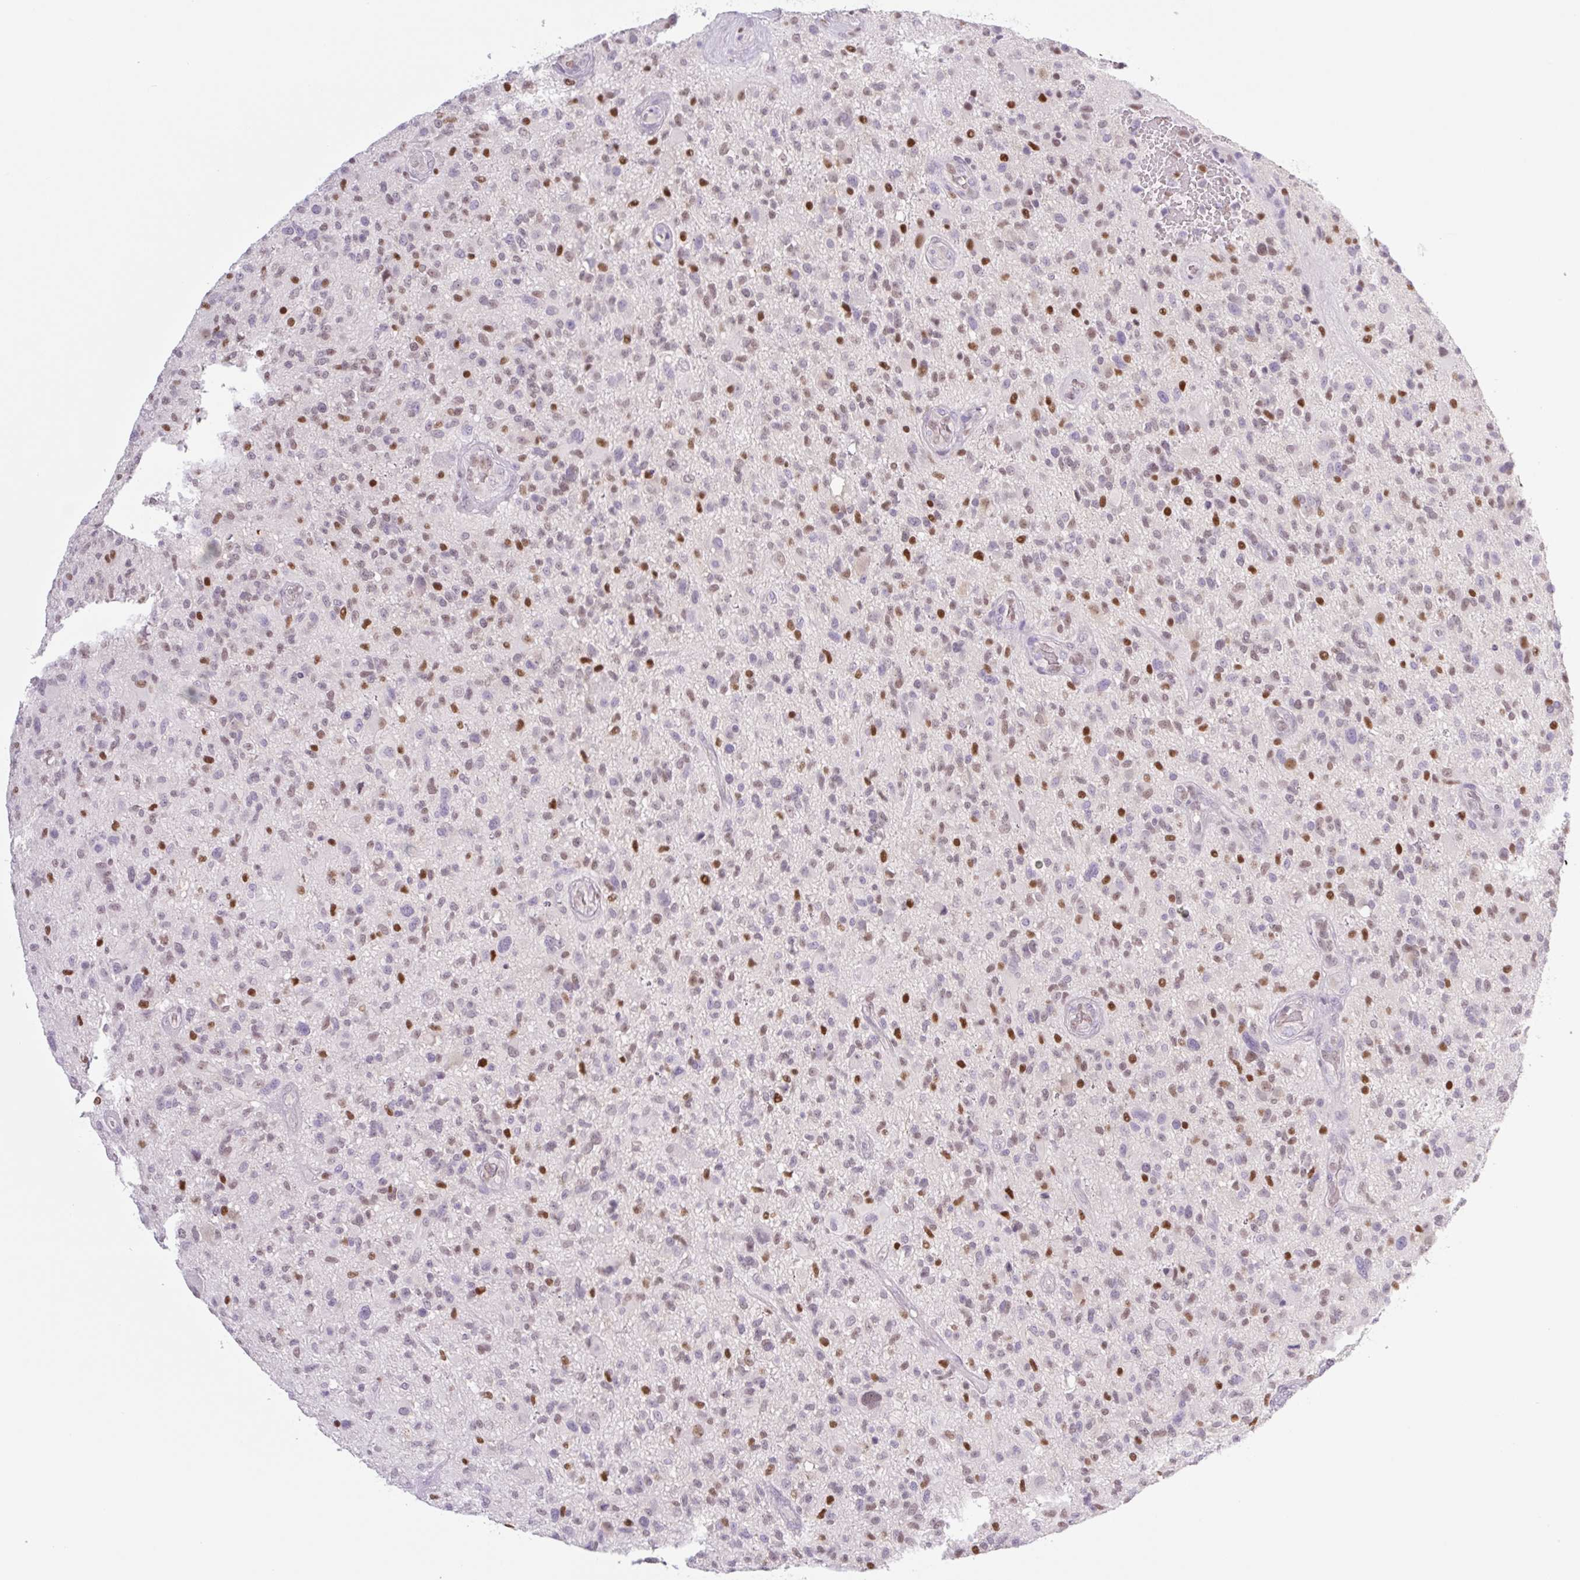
{"staining": {"intensity": "moderate", "quantity": "<25%", "location": "nuclear"}, "tissue": "glioma", "cell_type": "Tumor cells", "image_type": "cancer", "snomed": [{"axis": "morphology", "description": "Glioma, malignant, High grade"}, {"axis": "topography", "description": "Brain"}], "caption": "Tumor cells show low levels of moderate nuclear staining in about <25% of cells in human glioma.", "gene": "TLE3", "patient": {"sex": "male", "age": 47}}